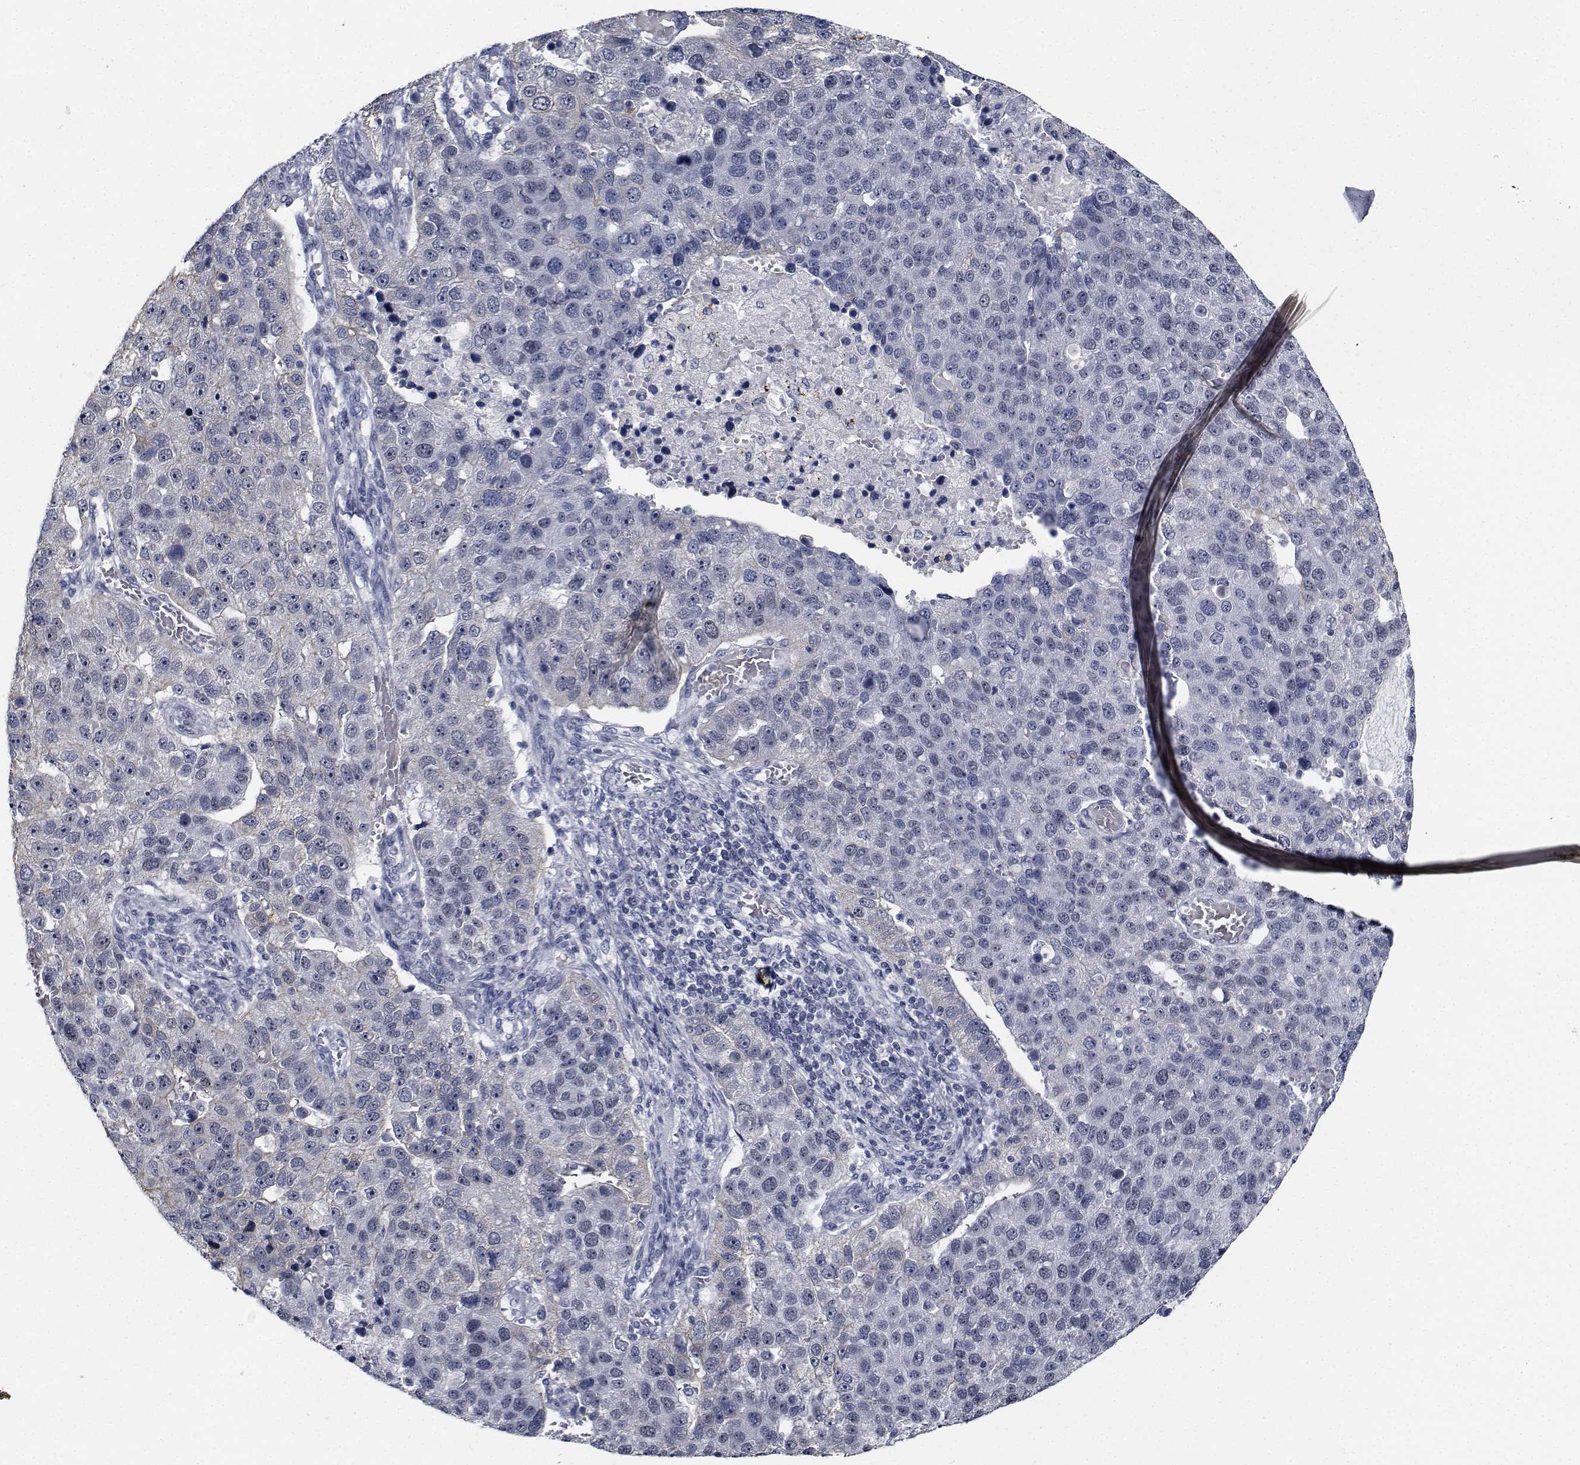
{"staining": {"intensity": "negative", "quantity": "none", "location": "none"}, "tissue": "pancreatic cancer", "cell_type": "Tumor cells", "image_type": "cancer", "snomed": [{"axis": "morphology", "description": "Adenocarcinoma, NOS"}, {"axis": "topography", "description": "Pancreas"}], "caption": "This is an IHC photomicrograph of pancreatic cancer (adenocarcinoma). There is no positivity in tumor cells.", "gene": "NVL", "patient": {"sex": "female", "age": 61}}